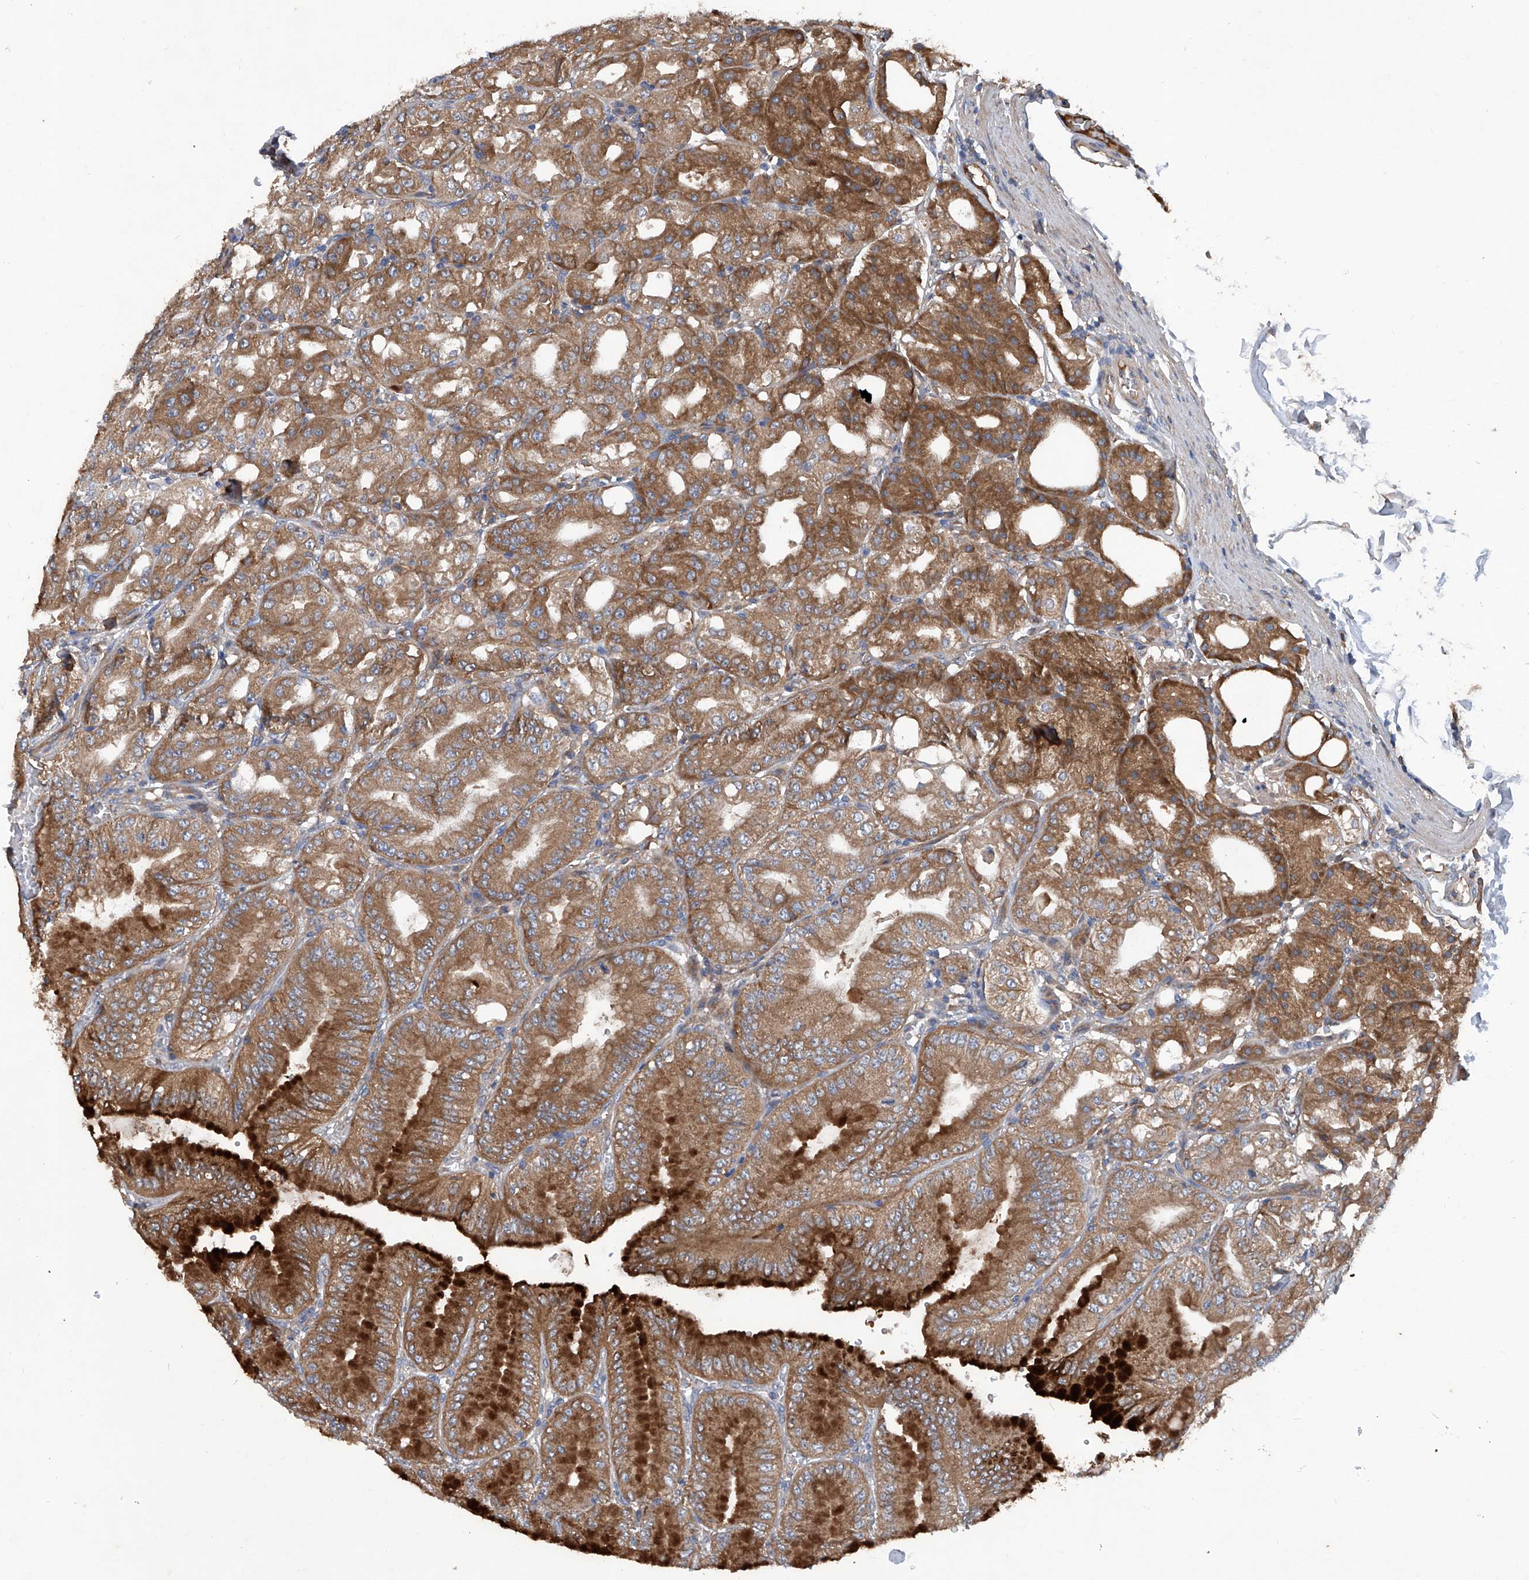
{"staining": {"intensity": "strong", "quantity": ">75%", "location": "cytoplasmic/membranous"}, "tissue": "stomach", "cell_type": "Glandular cells", "image_type": "normal", "snomed": [{"axis": "morphology", "description": "Normal tissue, NOS"}, {"axis": "topography", "description": "Stomach, lower"}], "caption": "Protein expression analysis of unremarkable stomach reveals strong cytoplasmic/membranous positivity in approximately >75% of glandular cells. Using DAB (3,3'-diaminobenzidine) (brown) and hematoxylin (blue) stains, captured at high magnification using brightfield microscopy.", "gene": "ASCC3", "patient": {"sex": "male", "age": 71}}